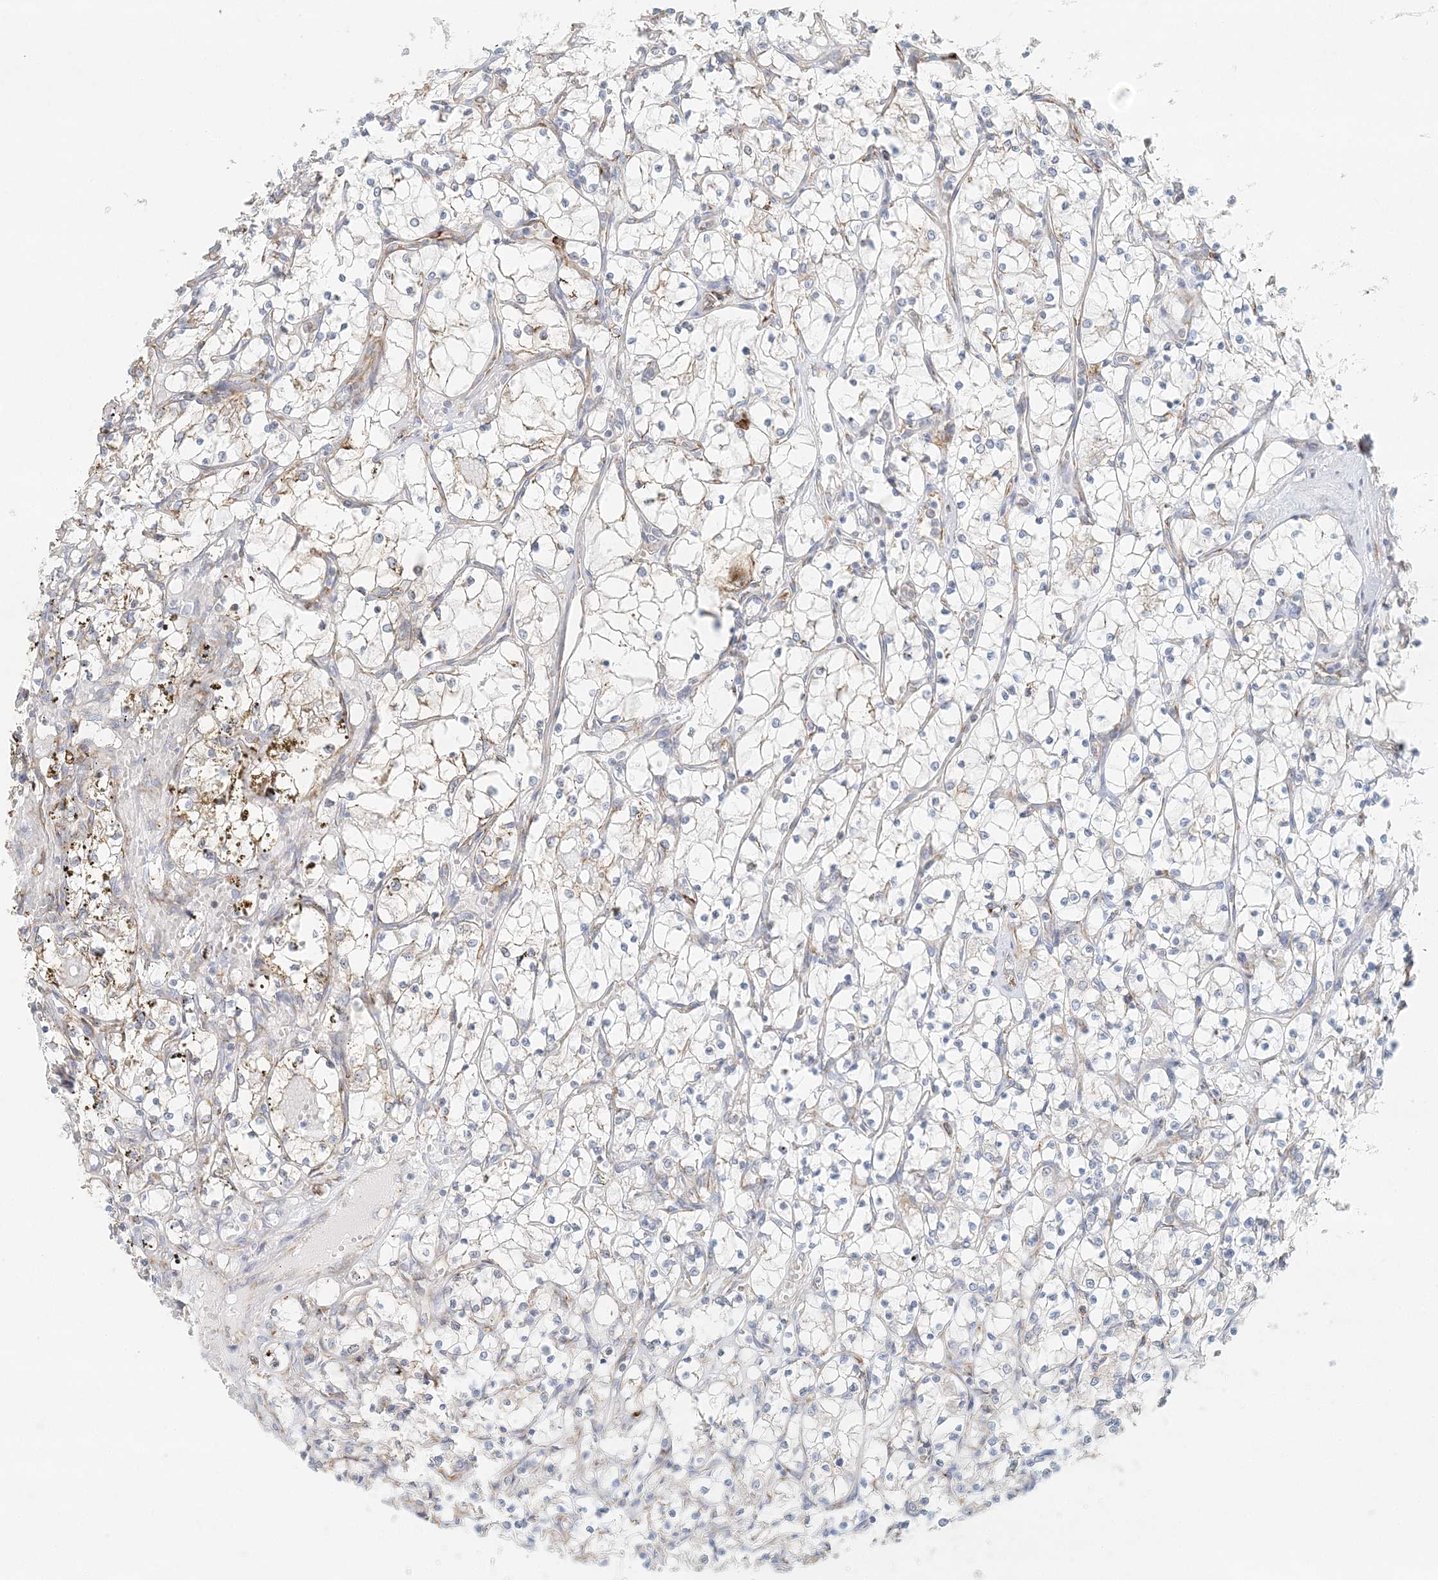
{"staining": {"intensity": "negative", "quantity": "none", "location": "none"}, "tissue": "renal cancer", "cell_type": "Tumor cells", "image_type": "cancer", "snomed": [{"axis": "morphology", "description": "Adenocarcinoma, NOS"}, {"axis": "topography", "description": "Kidney"}], "caption": "Immunohistochemistry image of neoplastic tissue: human adenocarcinoma (renal) stained with DAB (3,3'-diaminobenzidine) exhibits no significant protein staining in tumor cells. (Brightfield microscopy of DAB IHC at high magnification).", "gene": "STK11IP", "patient": {"sex": "female", "age": 69}}